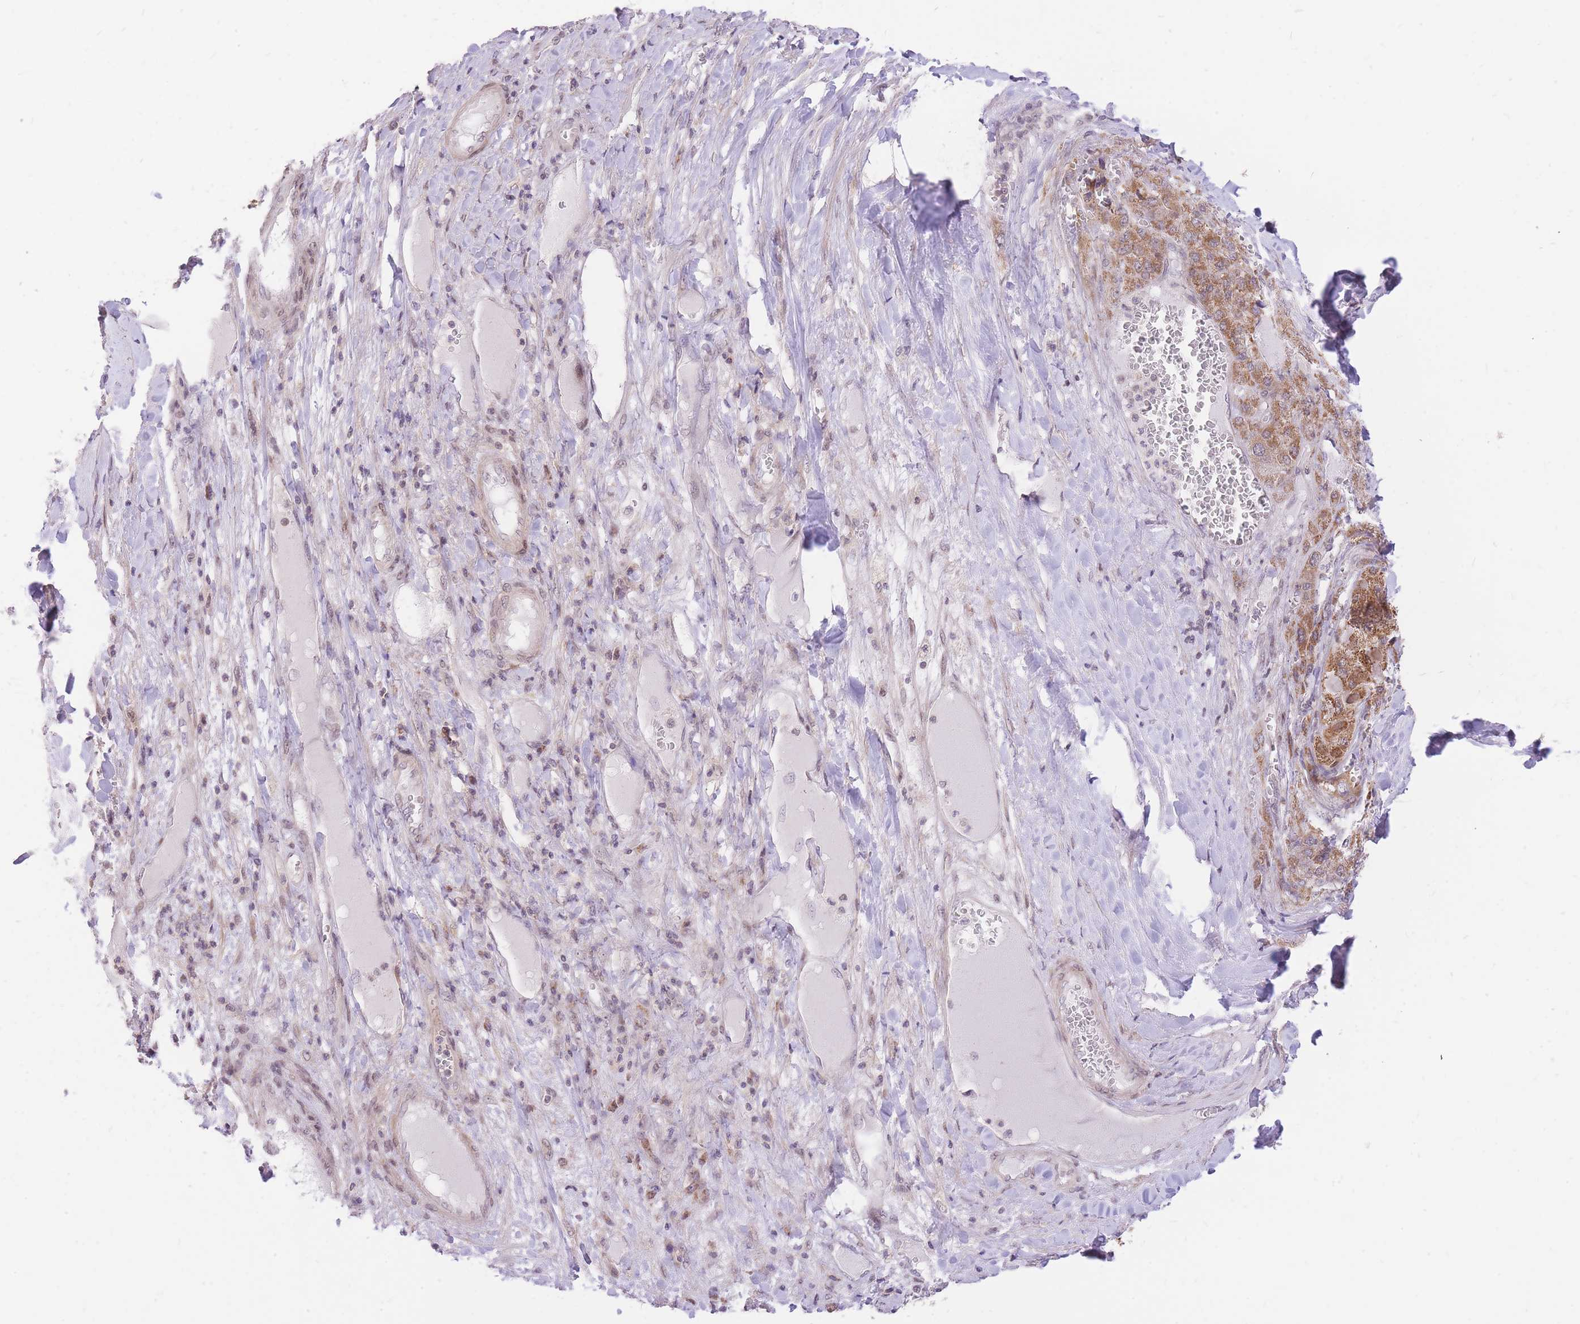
{"staining": {"intensity": "moderate", "quantity": ">75%", "location": "cytoplasmic/membranous"}, "tissue": "liver cancer", "cell_type": "Tumor cells", "image_type": "cancer", "snomed": [{"axis": "morphology", "description": "Carcinoma, Hepatocellular, NOS"}, {"axis": "topography", "description": "Liver"}], "caption": "A micrograph showing moderate cytoplasmic/membranous staining in approximately >75% of tumor cells in hepatocellular carcinoma (liver), as visualized by brown immunohistochemical staining.", "gene": "MINDY2", "patient": {"sex": "female", "age": 73}}